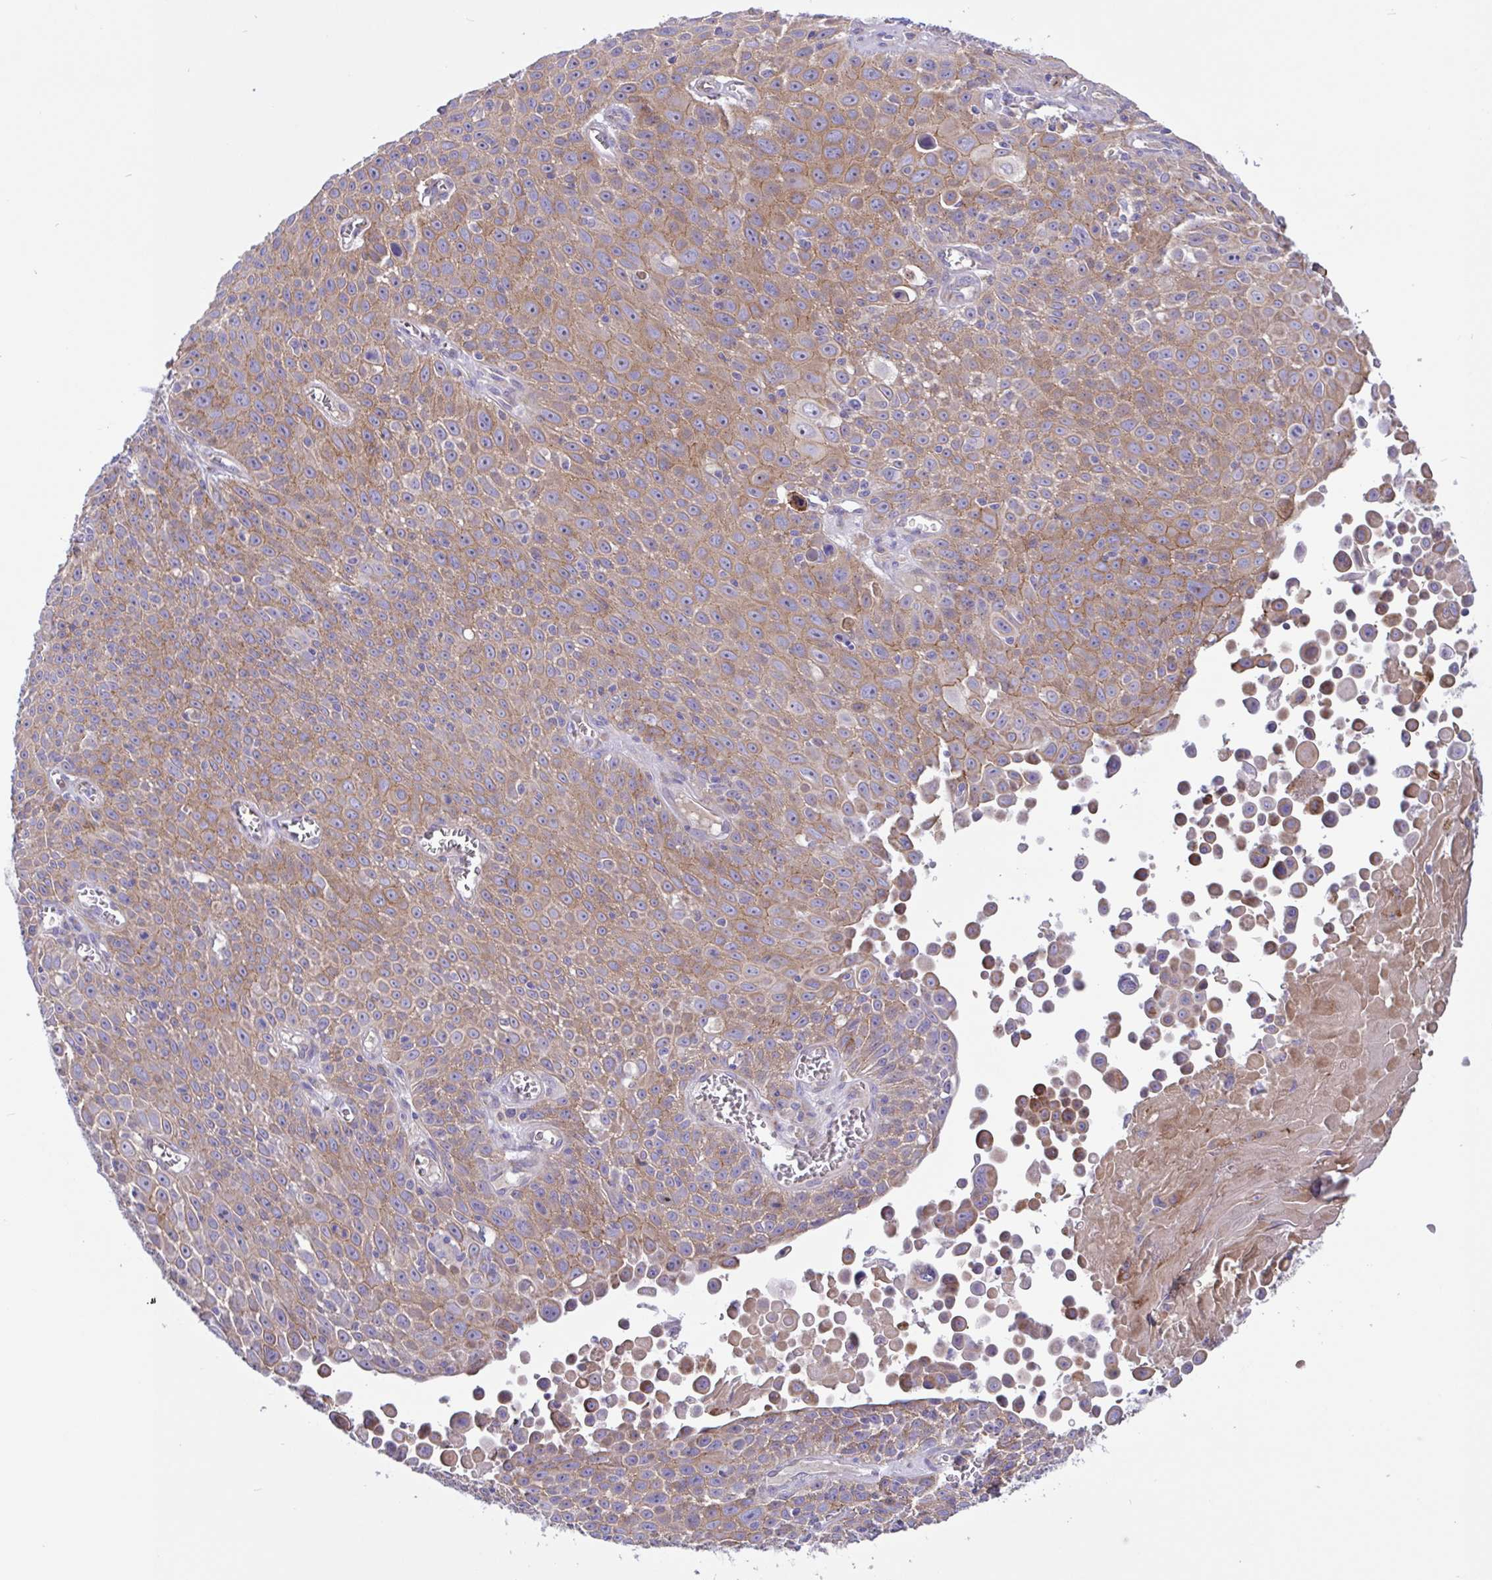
{"staining": {"intensity": "moderate", "quantity": ">75%", "location": "cytoplasmic/membranous"}, "tissue": "lung cancer", "cell_type": "Tumor cells", "image_type": "cancer", "snomed": [{"axis": "morphology", "description": "Squamous cell carcinoma, NOS"}, {"axis": "morphology", "description": "Squamous cell carcinoma, metastatic, NOS"}, {"axis": "topography", "description": "Lymph node"}, {"axis": "topography", "description": "Lung"}], "caption": "Immunohistochemical staining of squamous cell carcinoma (lung) displays medium levels of moderate cytoplasmic/membranous staining in approximately >75% of tumor cells.", "gene": "DSC3", "patient": {"sex": "female", "age": 62}}